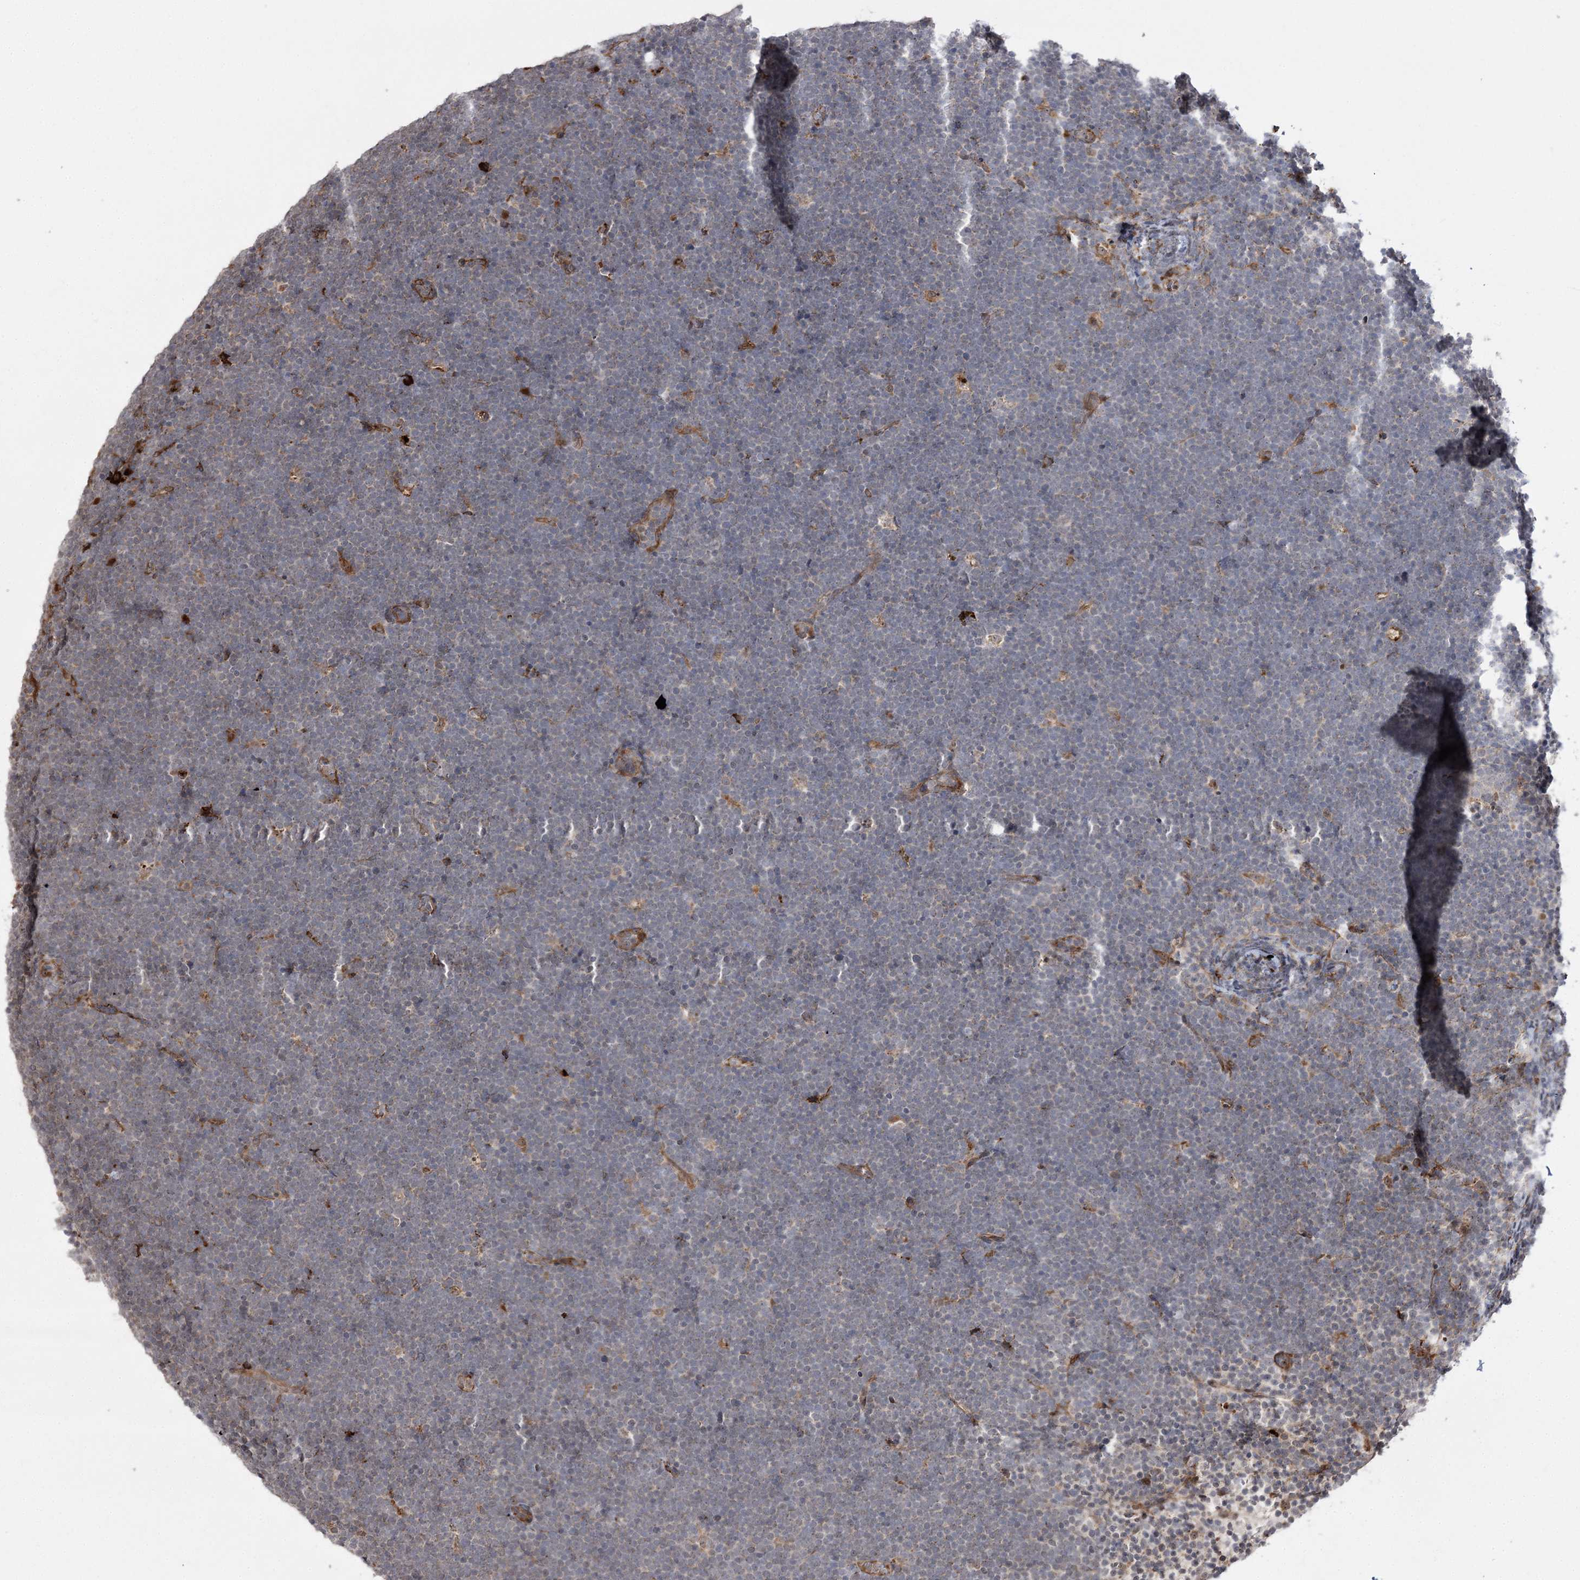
{"staining": {"intensity": "negative", "quantity": "none", "location": "none"}, "tissue": "lymphoma", "cell_type": "Tumor cells", "image_type": "cancer", "snomed": [{"axis": "morphology", "description": "Malignant lymphoma, non-Hodgkin's type, High grade"}, {"axis": "topography", "description": "Lymph node"}], "caption": "Immunohistochemistry photomicrograph of human high-grade malignant lymphoma, non-Hodgkin's type stained for a protein (brown), which exhibits no positivity in tumor cells.", "gene": "FANCL", "patient": {"sex": "male", "age": 13}}